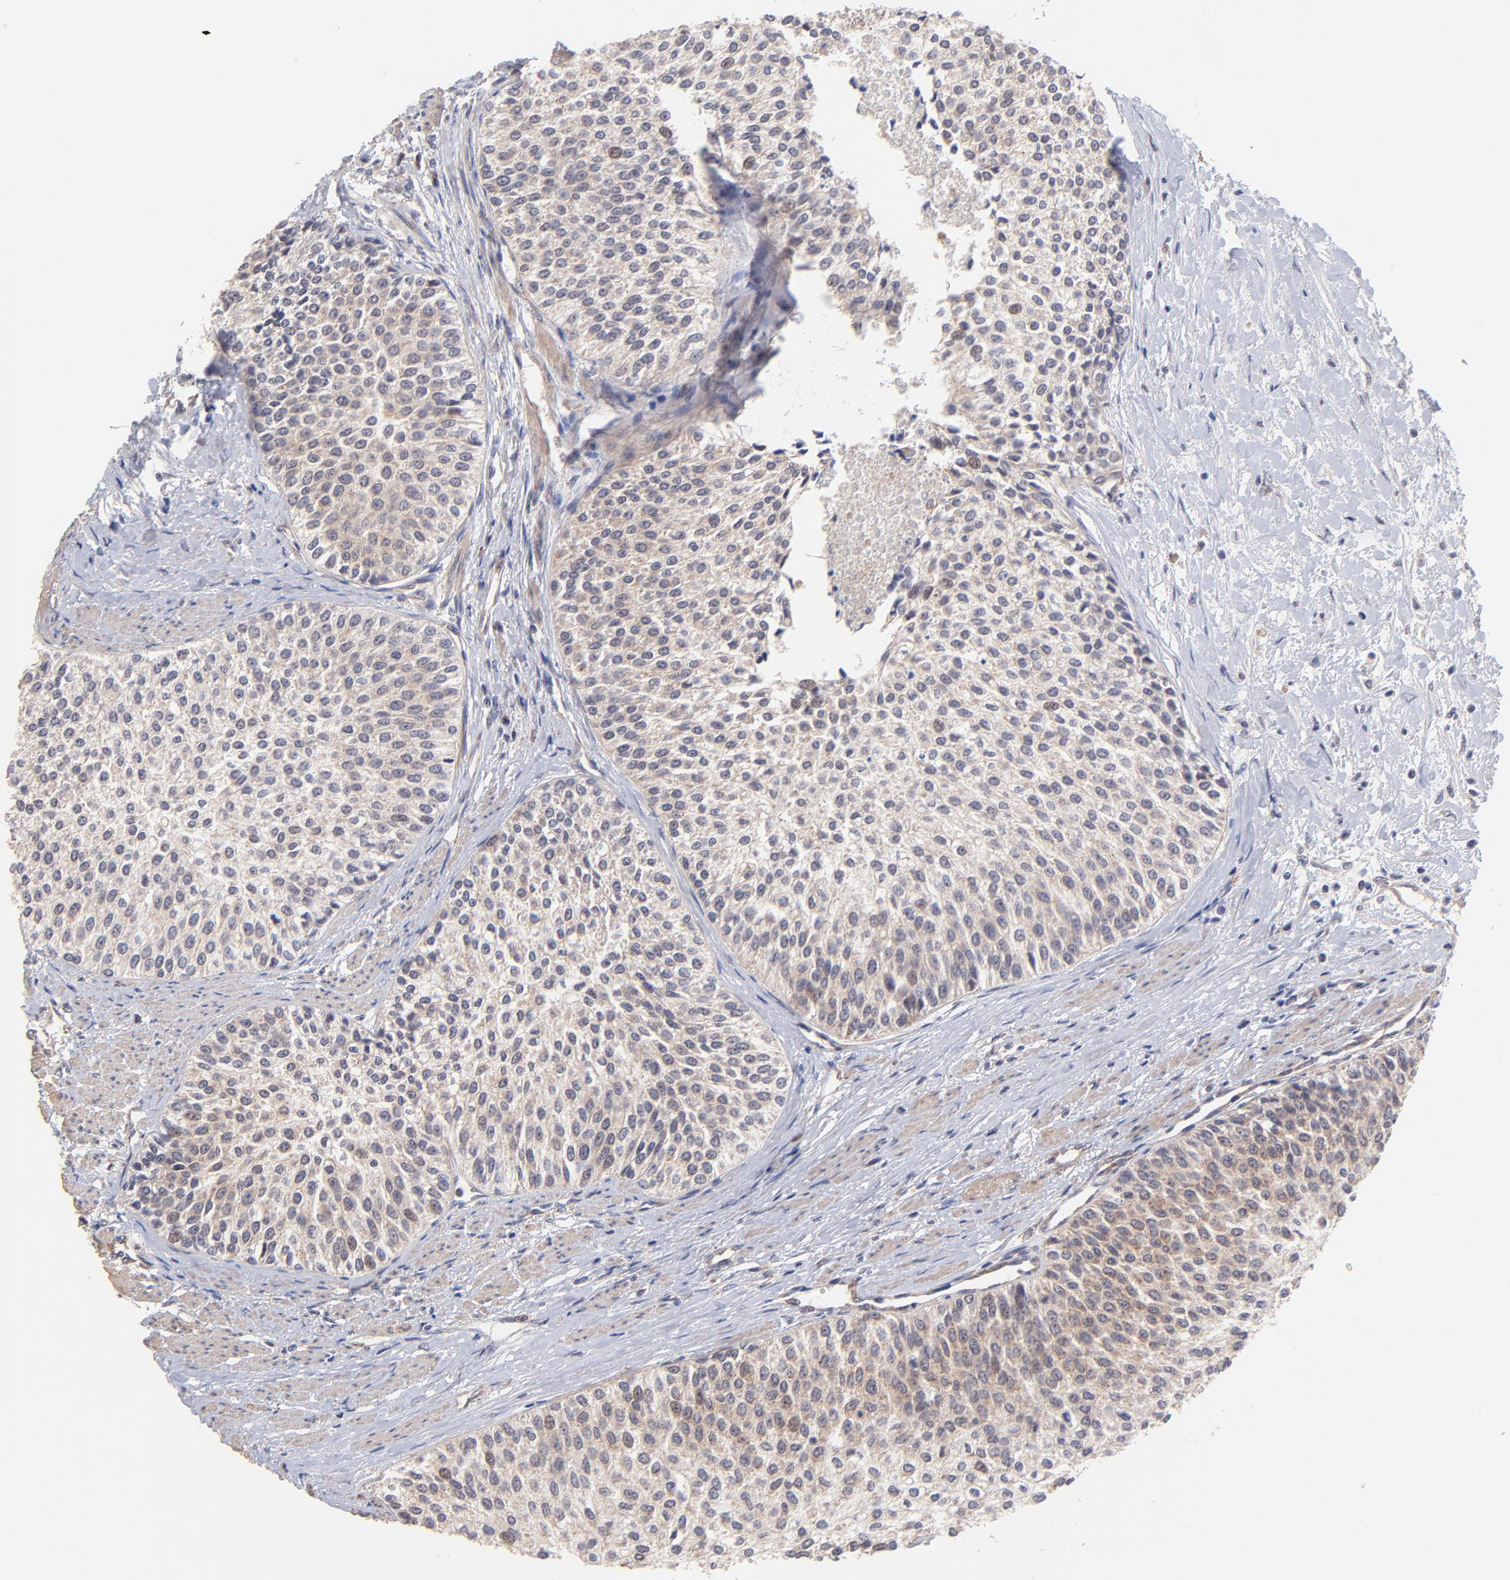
{"staining": {"intensity": "weak", "quantity": ">75%", "location": "cytoplasmic/membranous"}, "tissue": "urothelial cancer", "cell_type": "Tumor cells", "image_type": "cancer", "snomed": [{"axis": "morphology", "description": "Urothelial carcinoma, Low grade"}, {"axis": "topography", "description": "Urinary bladder"}], "caption": "DAB immunohistochemical staining of human urothelial cancer exhibits weak cytoplasmic/membranous protein staining in approximately >75% of tumor cells.", "gene": "BAIAP2L2", "patient": {"sex": "female", "age": 73}}